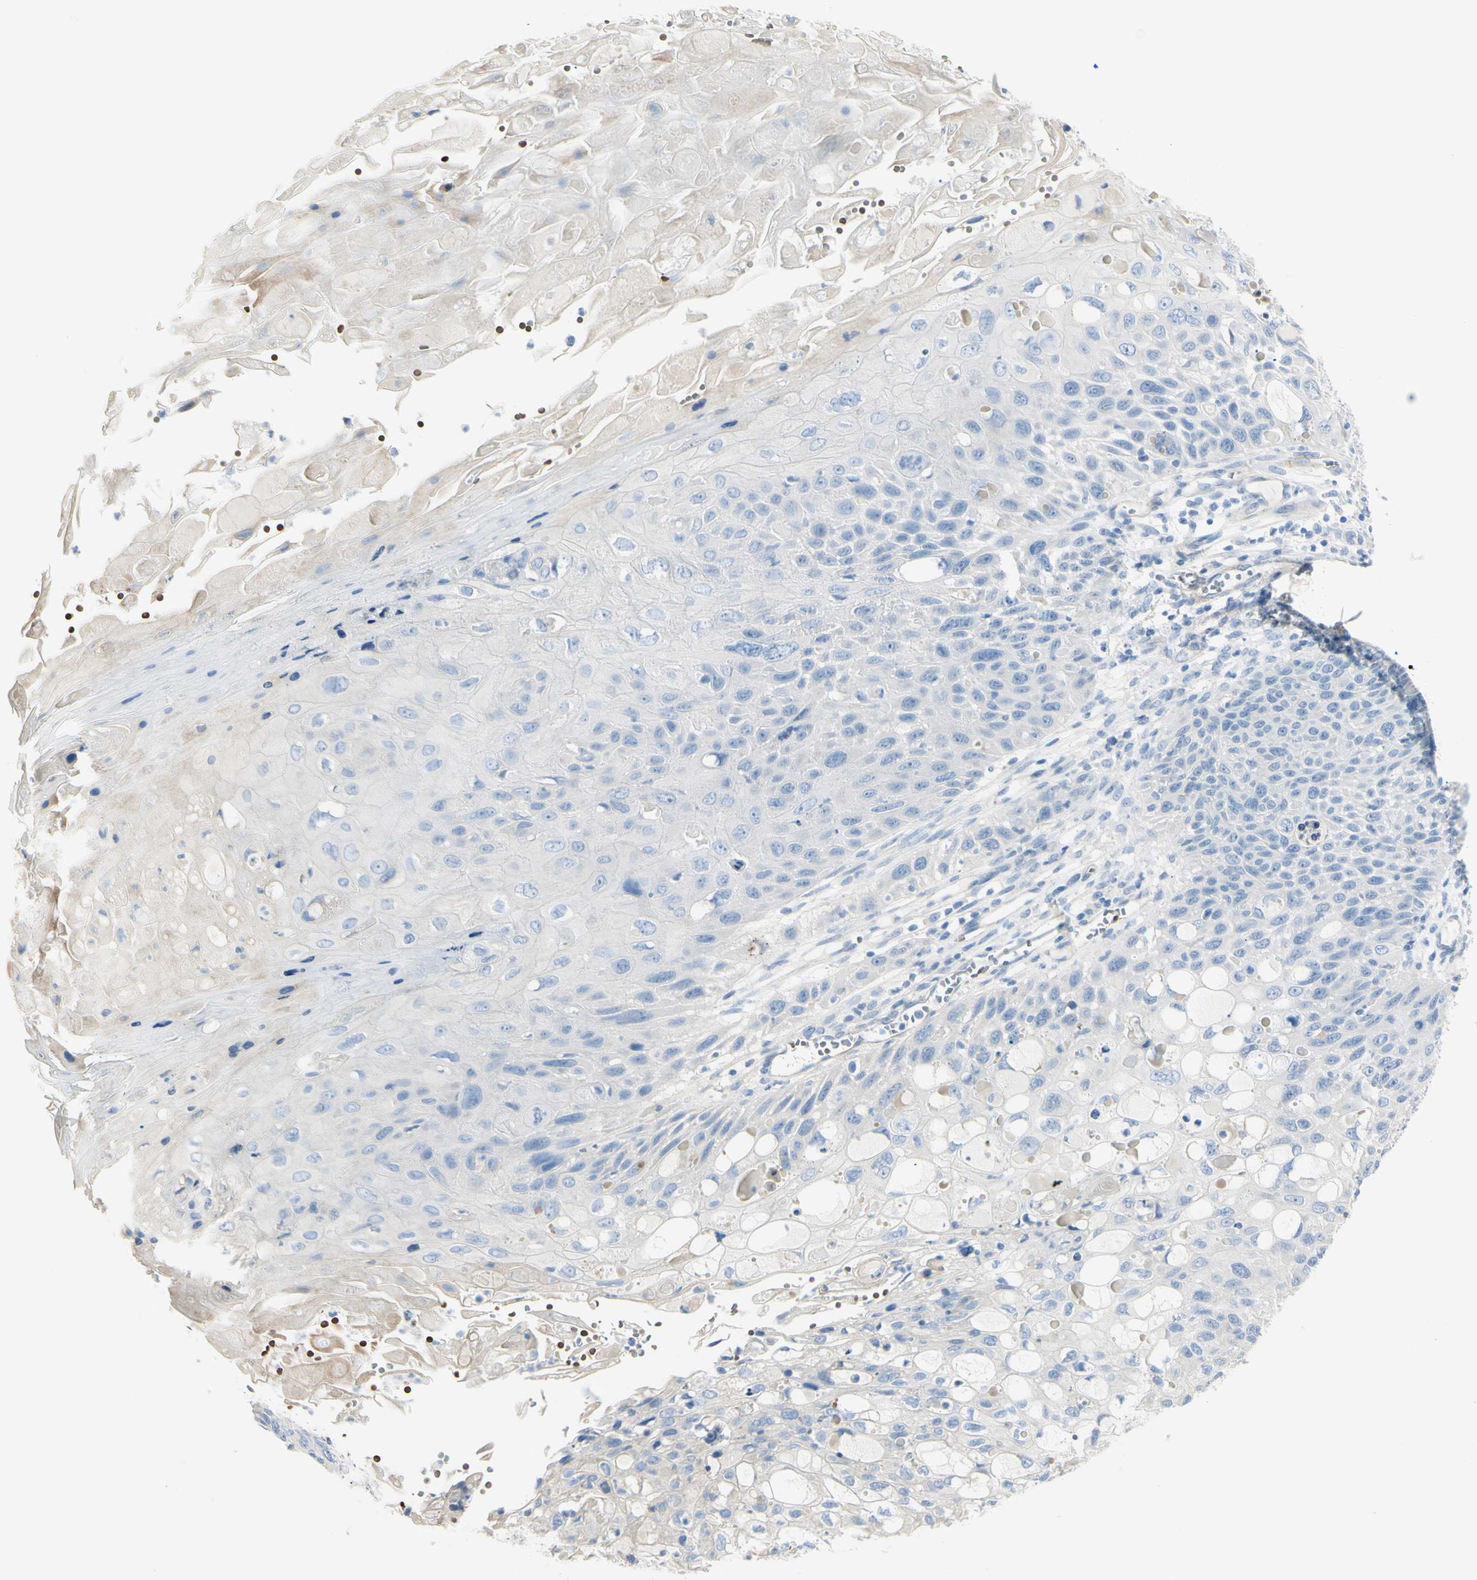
{"staining": {"intensity": "negative", "quantity": "none", "location": "none"}, "tissue": "cervical cancer", "cell_type": "Tumor cells", "image_type": "cancer", "snomed": [{"axis": "morphology", "description": "Squamous cell carcinoma, NOS"}, {"axis": "topography", "description": "Cervix"}], "caption": "IHC of human cervical cancer reveals no positivity in tumor cells.", "gene": "NCBP2L", "patient": {"sex": "female", "age": 70}}